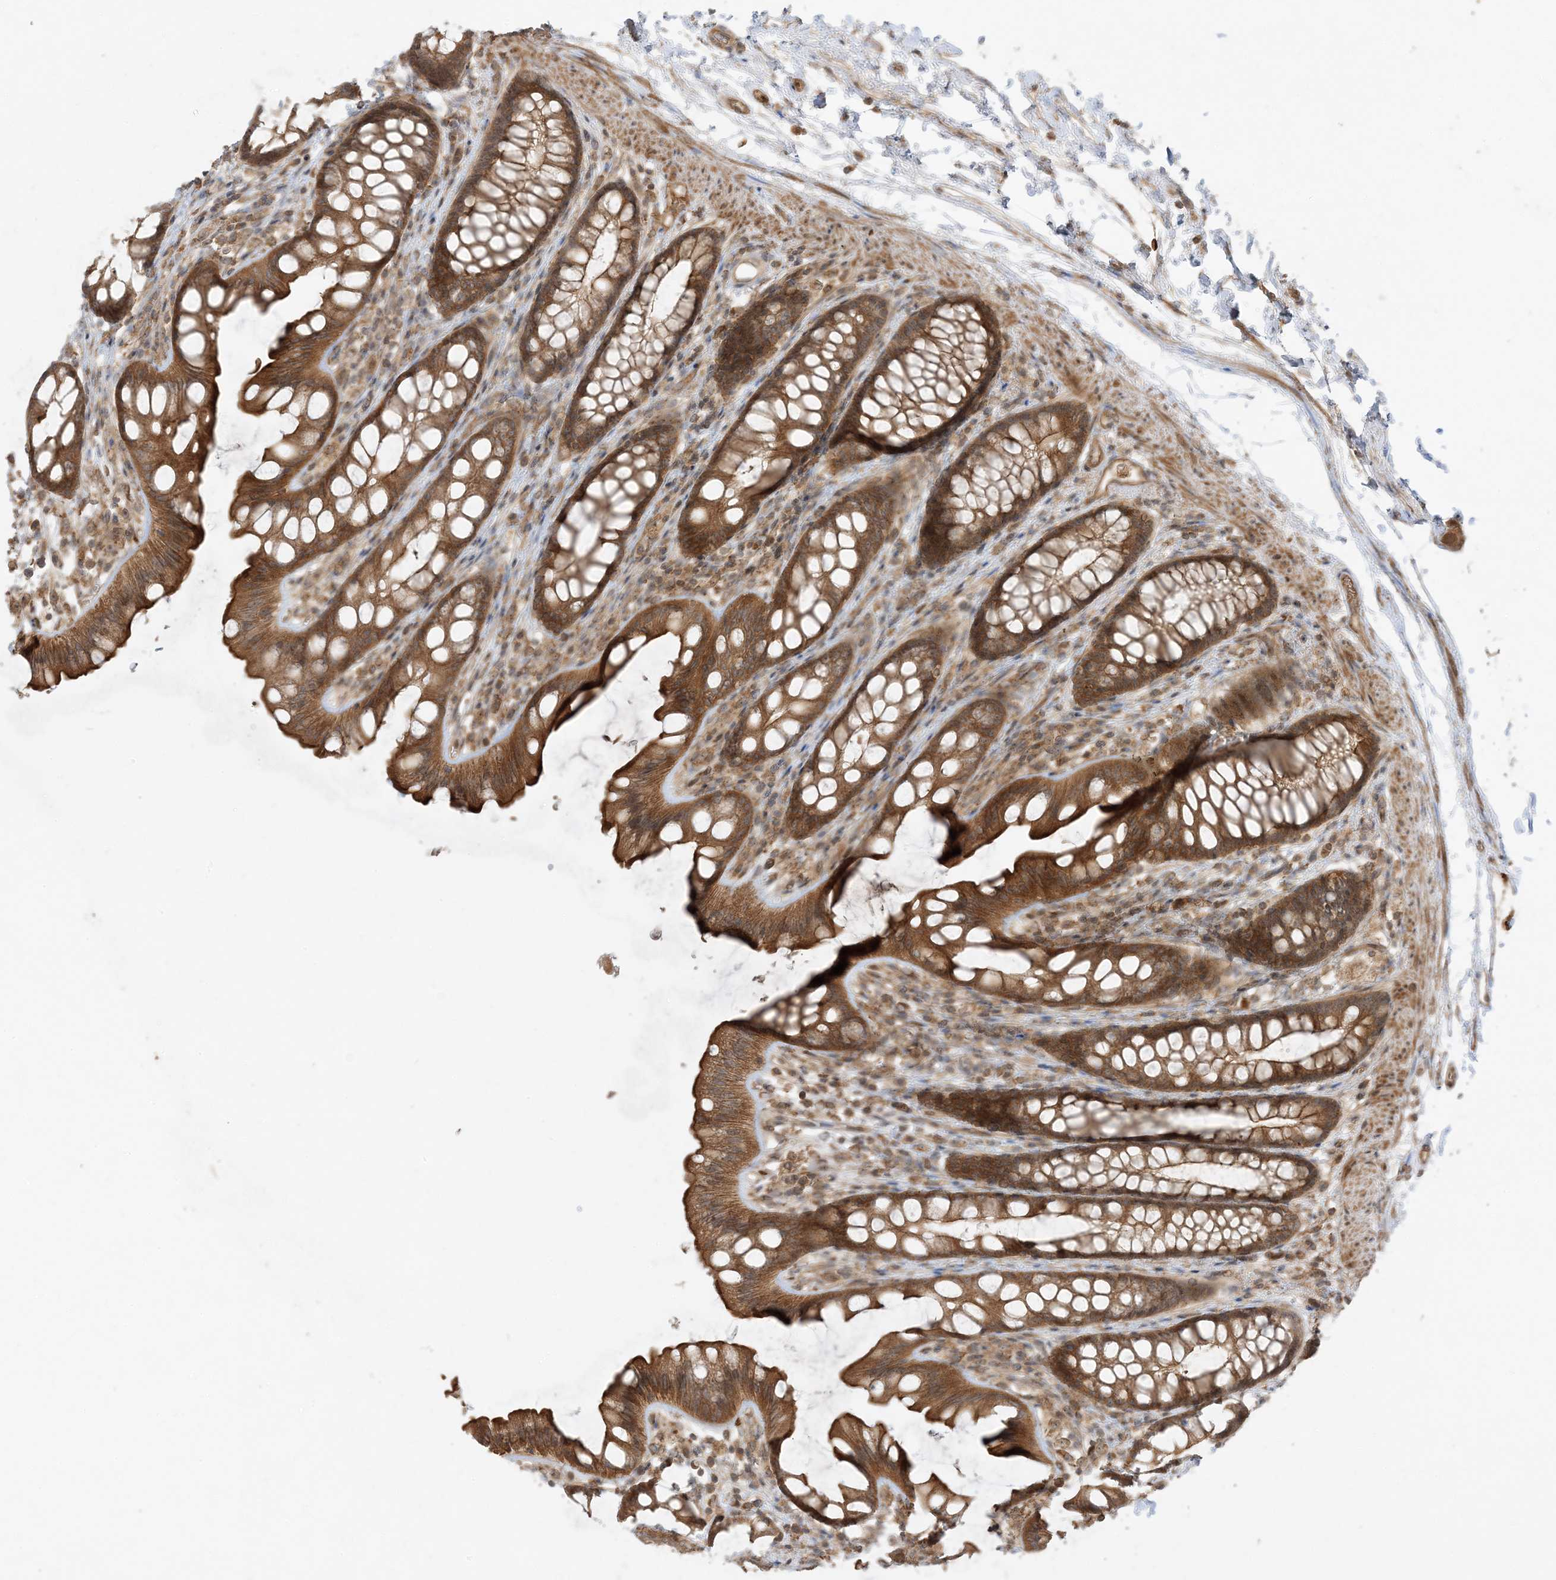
{"staining": {"intensity": "moderate", "quantity": ">75%", "location": "cytoplasmic/membranous"}, "tissue": "rectum", "cell_type": "Glandular cells", "image_type": "normal", "snomed": [{"axis": "morphology", "description": "Normal tissue, NOS"}, {"axis": "topography", "description": "Rectum"}], "caption": "The micrograph exhibits immunohistochemical staining of benign rectum. There is moderate cytoplasmic/membranous positivity is identified in about >75% of glandular cells.", "gene": "XRN1", "patient": {"sex": "female", "age": 65}}